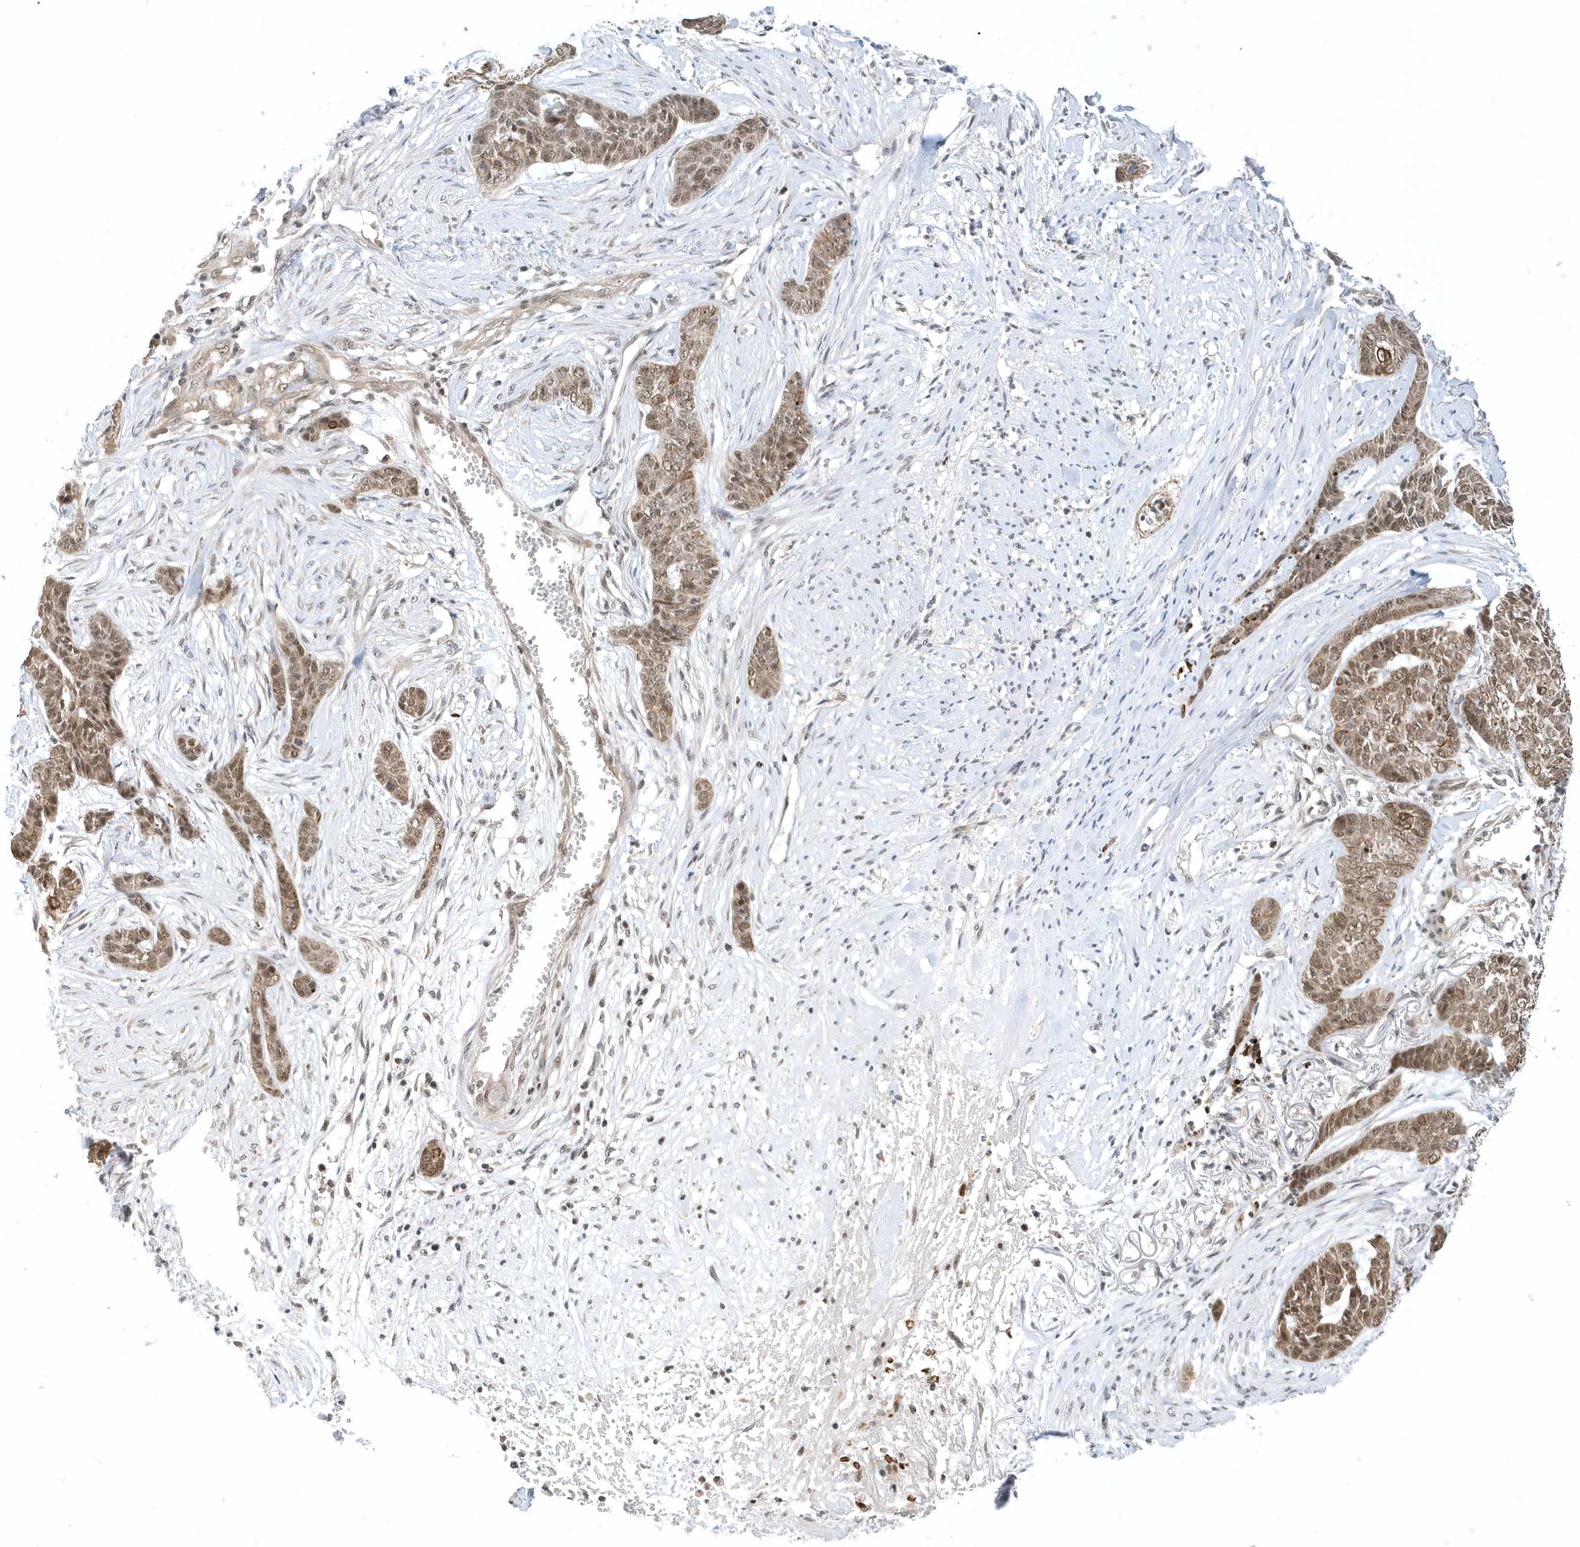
{"staining": {"intensity": "moderate", "quantity": ">75%", "location": "cytoplasmic/membranous,nuclear"}, "tissue": "skin cancer", "cell_type": "Tumor cells", "image_type": "cancer", "snomed": [{"axis": "morphology", "description": "Basal cell carcinoma"}, {"axis": "topography", "description": "Skin"}], "caption": "Tumor cells demonstrate medium levels of moderate cytoplasmic/membranous and nuclear staining in approximately >75% of cells in human skin cancer.", "gene": "ZNF740", "patient": {"sex": "female", "age": 64}}